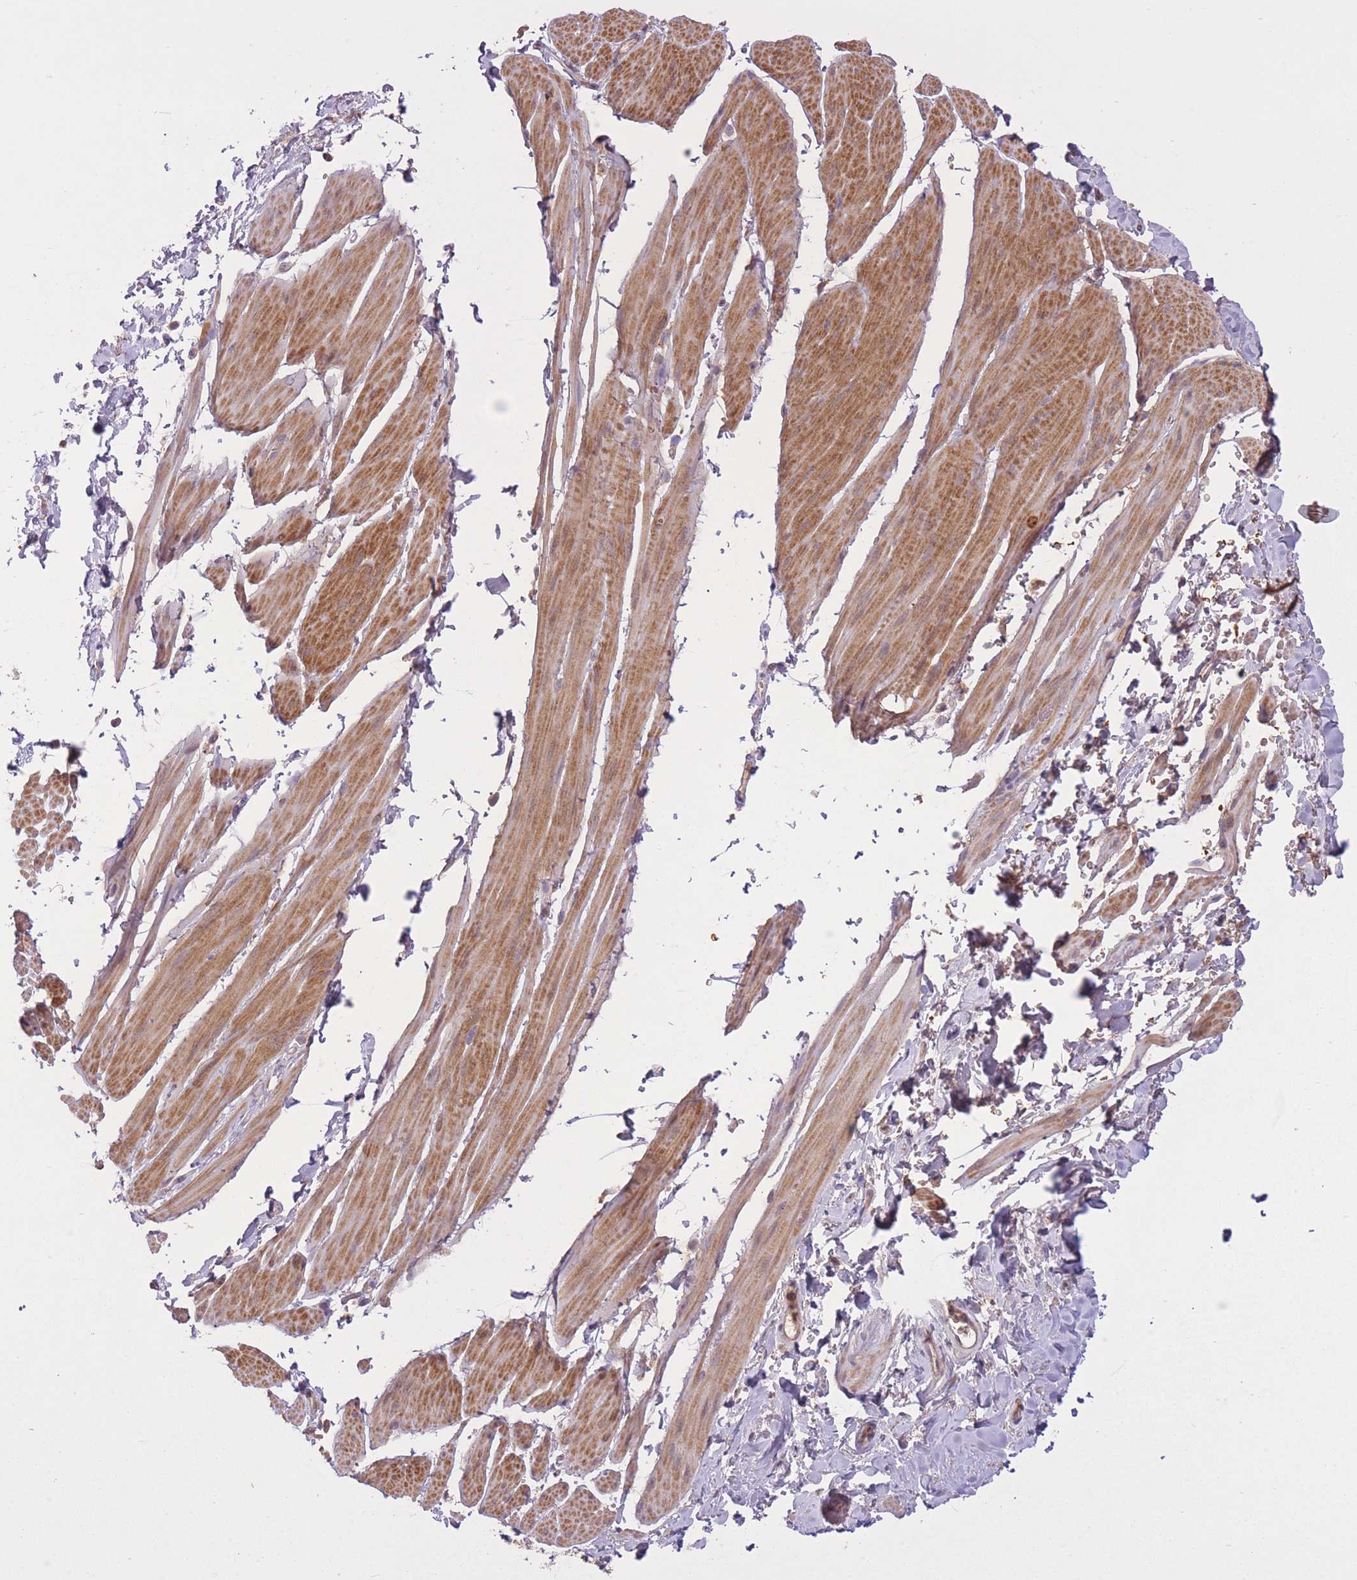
{"staining": {"intensity": "moderate", "quantity": ">75%", "location": "cytoplasmic/membranous"}, "tissue": "smooth muscle", "cell_type": "Smooth muscle cells", "image_type": "normal", "snomed": [{"axis": "morphology", "description": "Normal tissue, NOS"}, {"axis": "topography", "description": "Smooth muscle"}, {"axis": "topography", "description": "Peripheral nerve tissue"}], "caption": "Immunohistochemistry (IHC) (DAB (3,3'-diaminobenzidine)) staining of normal smooth muscle shows moderate cytoplasmic/membranous protein positivity in about >75% of smooth muscle cells.", "gene": "POLR3F", "patient": {"sex": "male", "age": 69}}